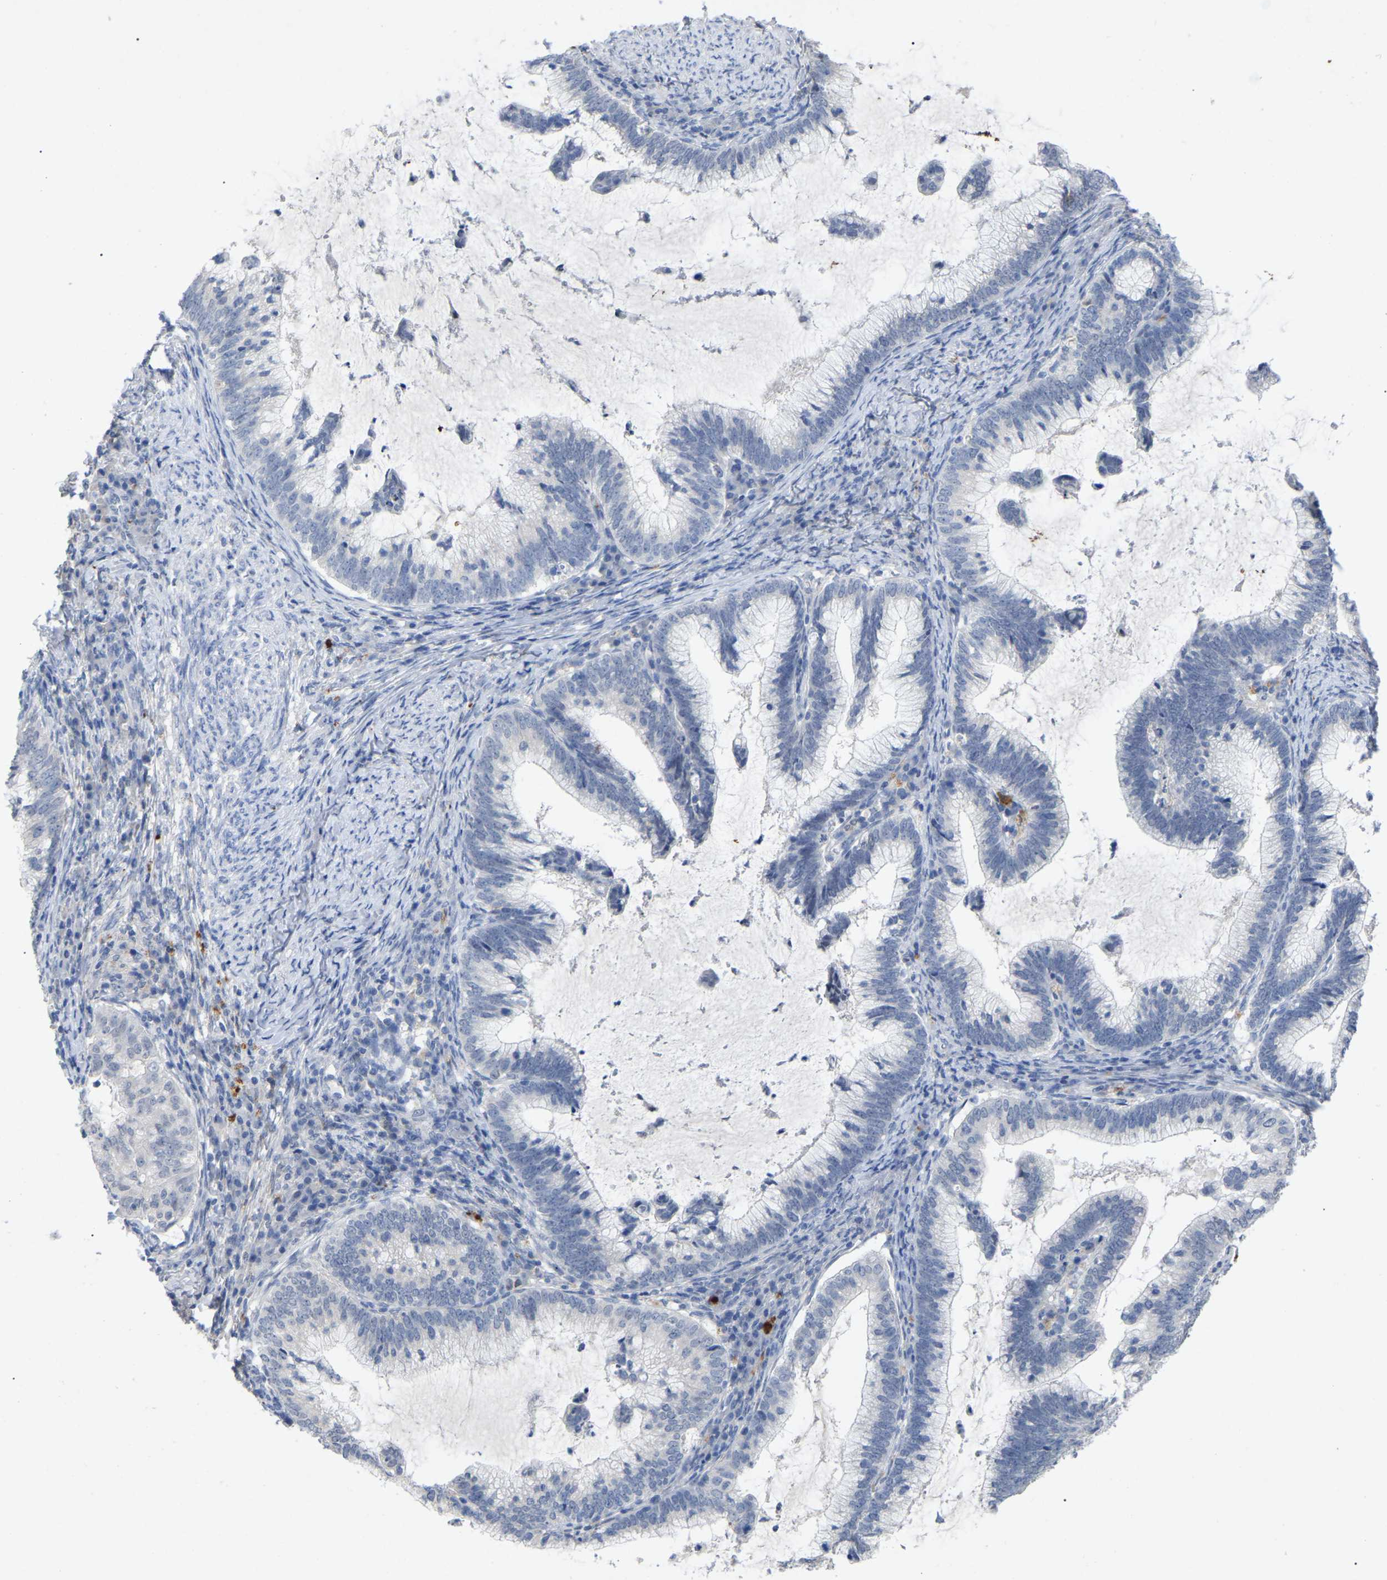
{"staining": {"intensity": "negative", "quantity": "none", "location": "none"}, "tissue": "cervical cancer", "cell_type": "Tumor cells", "image_type": "cancer", "snomed": [{"axis": "morphology", "description": "Adenocarcinoma, NOS"}, {"axis": "topography", "description": "Cervix"}], "caption": "Protein analysis of cervical adenocarcinoma demonstrates no significant staining in tumor cells.", "gene": "SMPD2", "patient": {"sex": "female", "age": 36}}